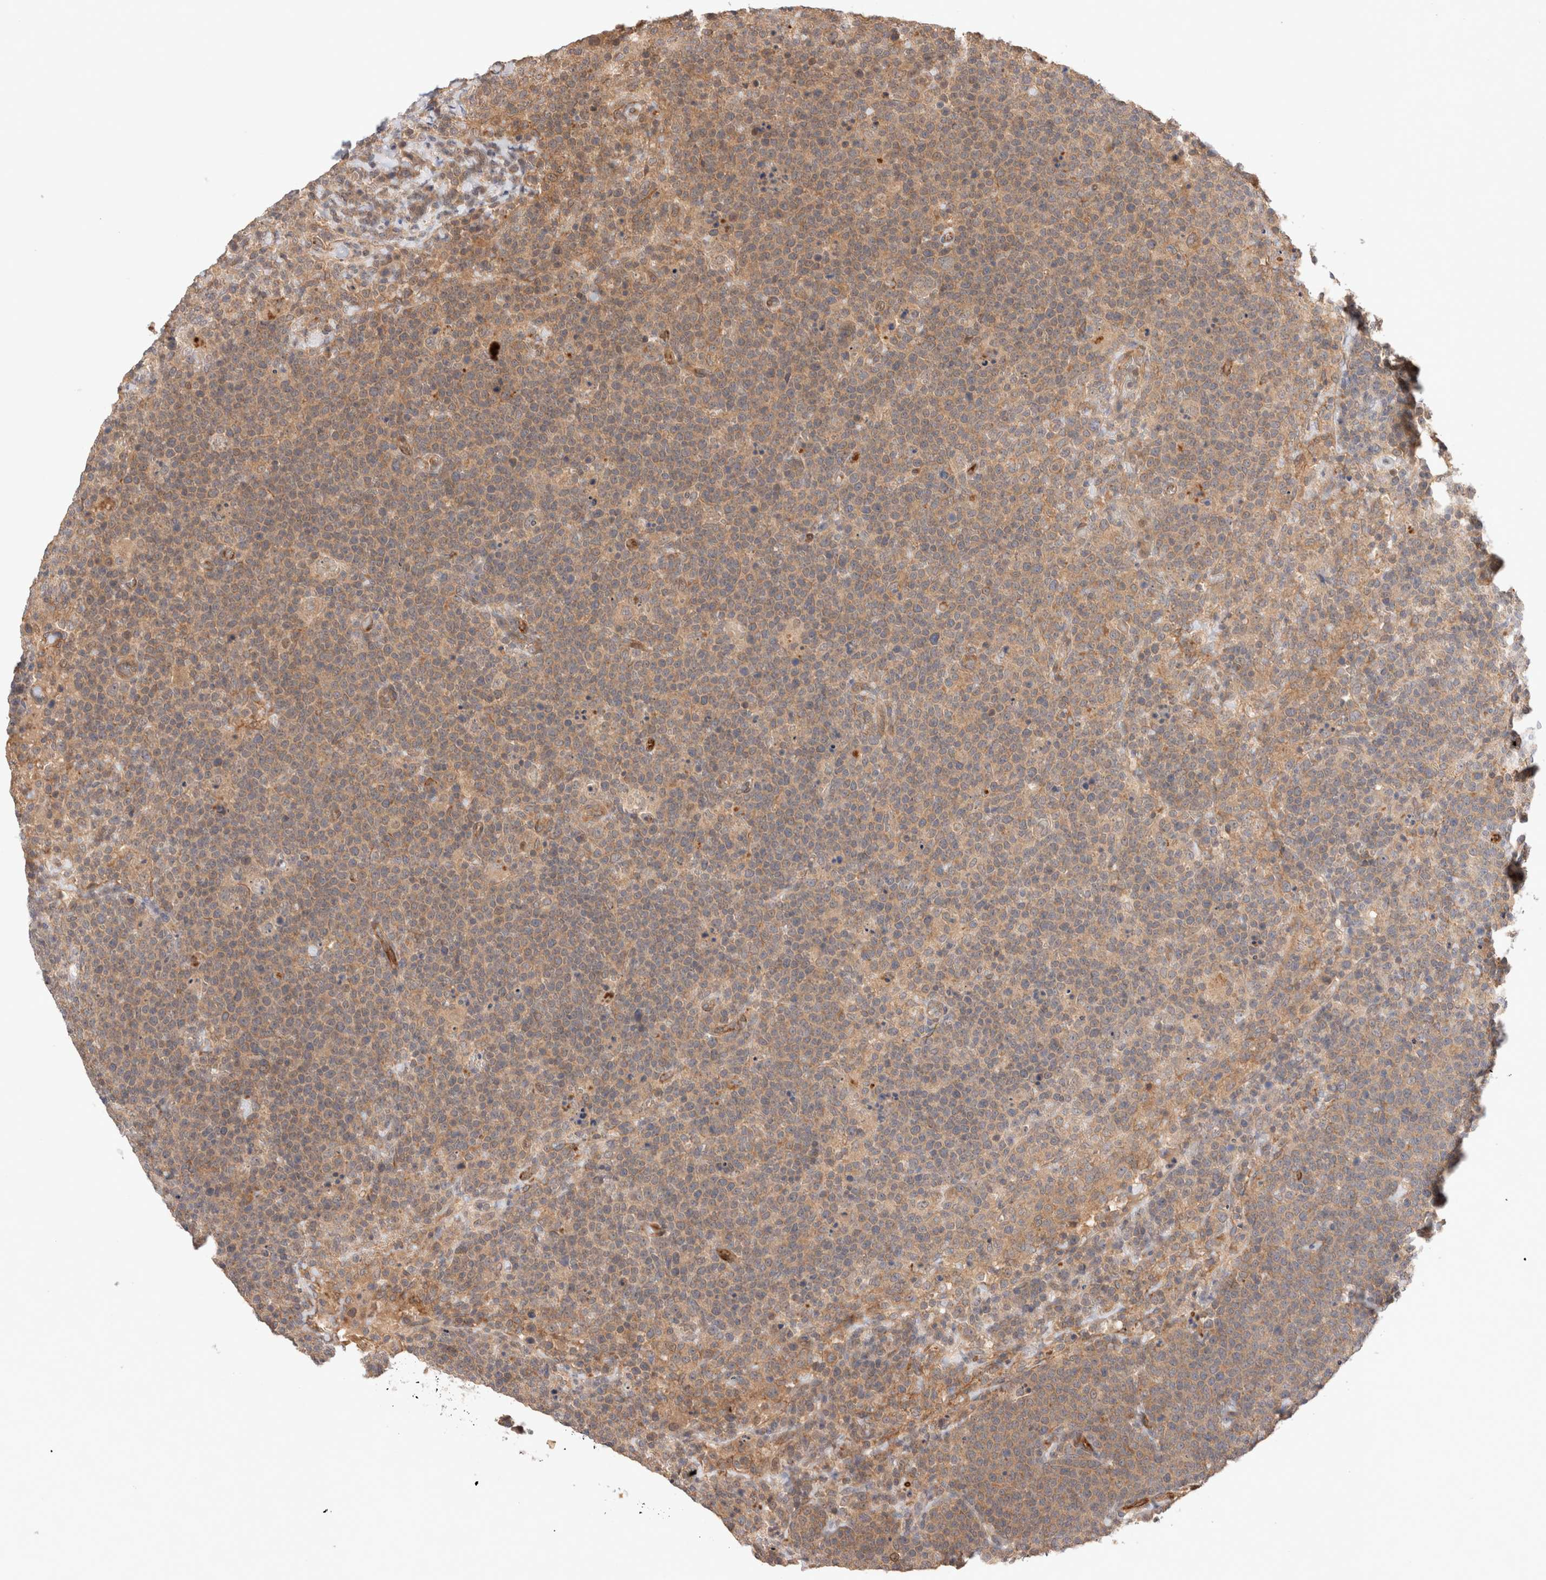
{"staining": {"intensity": "moderate", "quantity": ">75%", "location": "cytoplasmic/membranous"}, "tissue": "lymphoma", "cell_type": "Tumor cells", "image_type": "cancer", "snomed": [{"axis": "morphology", "description": "Malignant lymphoma, non-Hodgkin's type, High grade"}, {"axis": "topography", "description": "Lymph node"}], "caption": "Protein expression analysis of human lymphoma reveals moderate cytoplasmic/membranous staining in about >75% of tumor cells.", "gene": "KLHL20", "patient": {"sex": "male", "age": 61}}